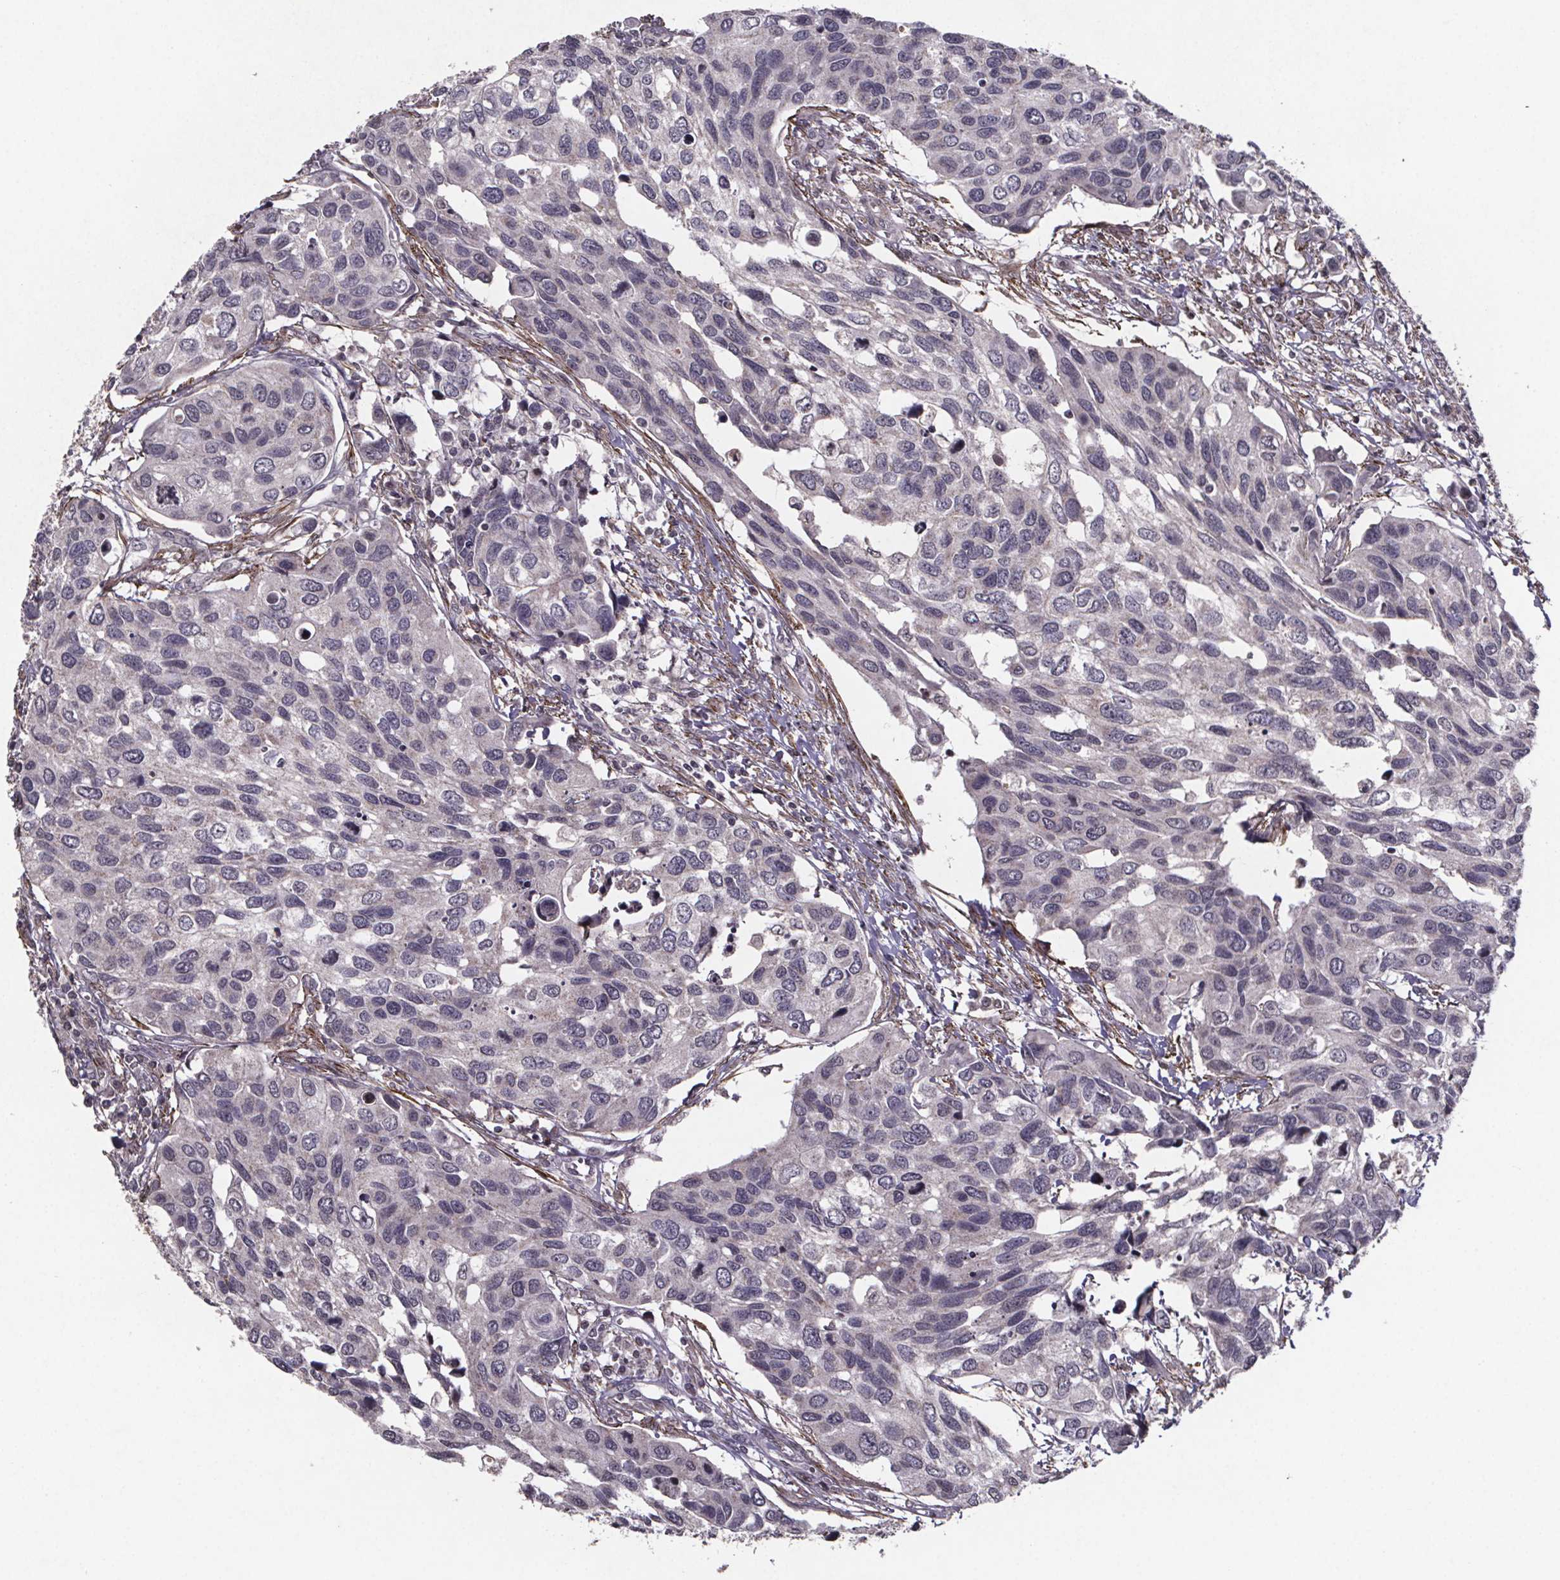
{"staining": {"intensity": "negative", "quantity": "none", "location": "none"}, "tissue": "urothelial cancer", "cell_type": "Tumor cells", "image_type": "cancer", "snomed": [{"axis": "morphology", "description": "Urothelial carcinoma, High grade"}, {"axis": "topography", "description": "Urinary bladder"}], "caption": "Human urothelial cancer stained for a protein using immunohistochemistry (IHC) exhibits no positivity in tumor cells.", "gene": "PALLD", "patient": {"sex": "male", "age": 60}}